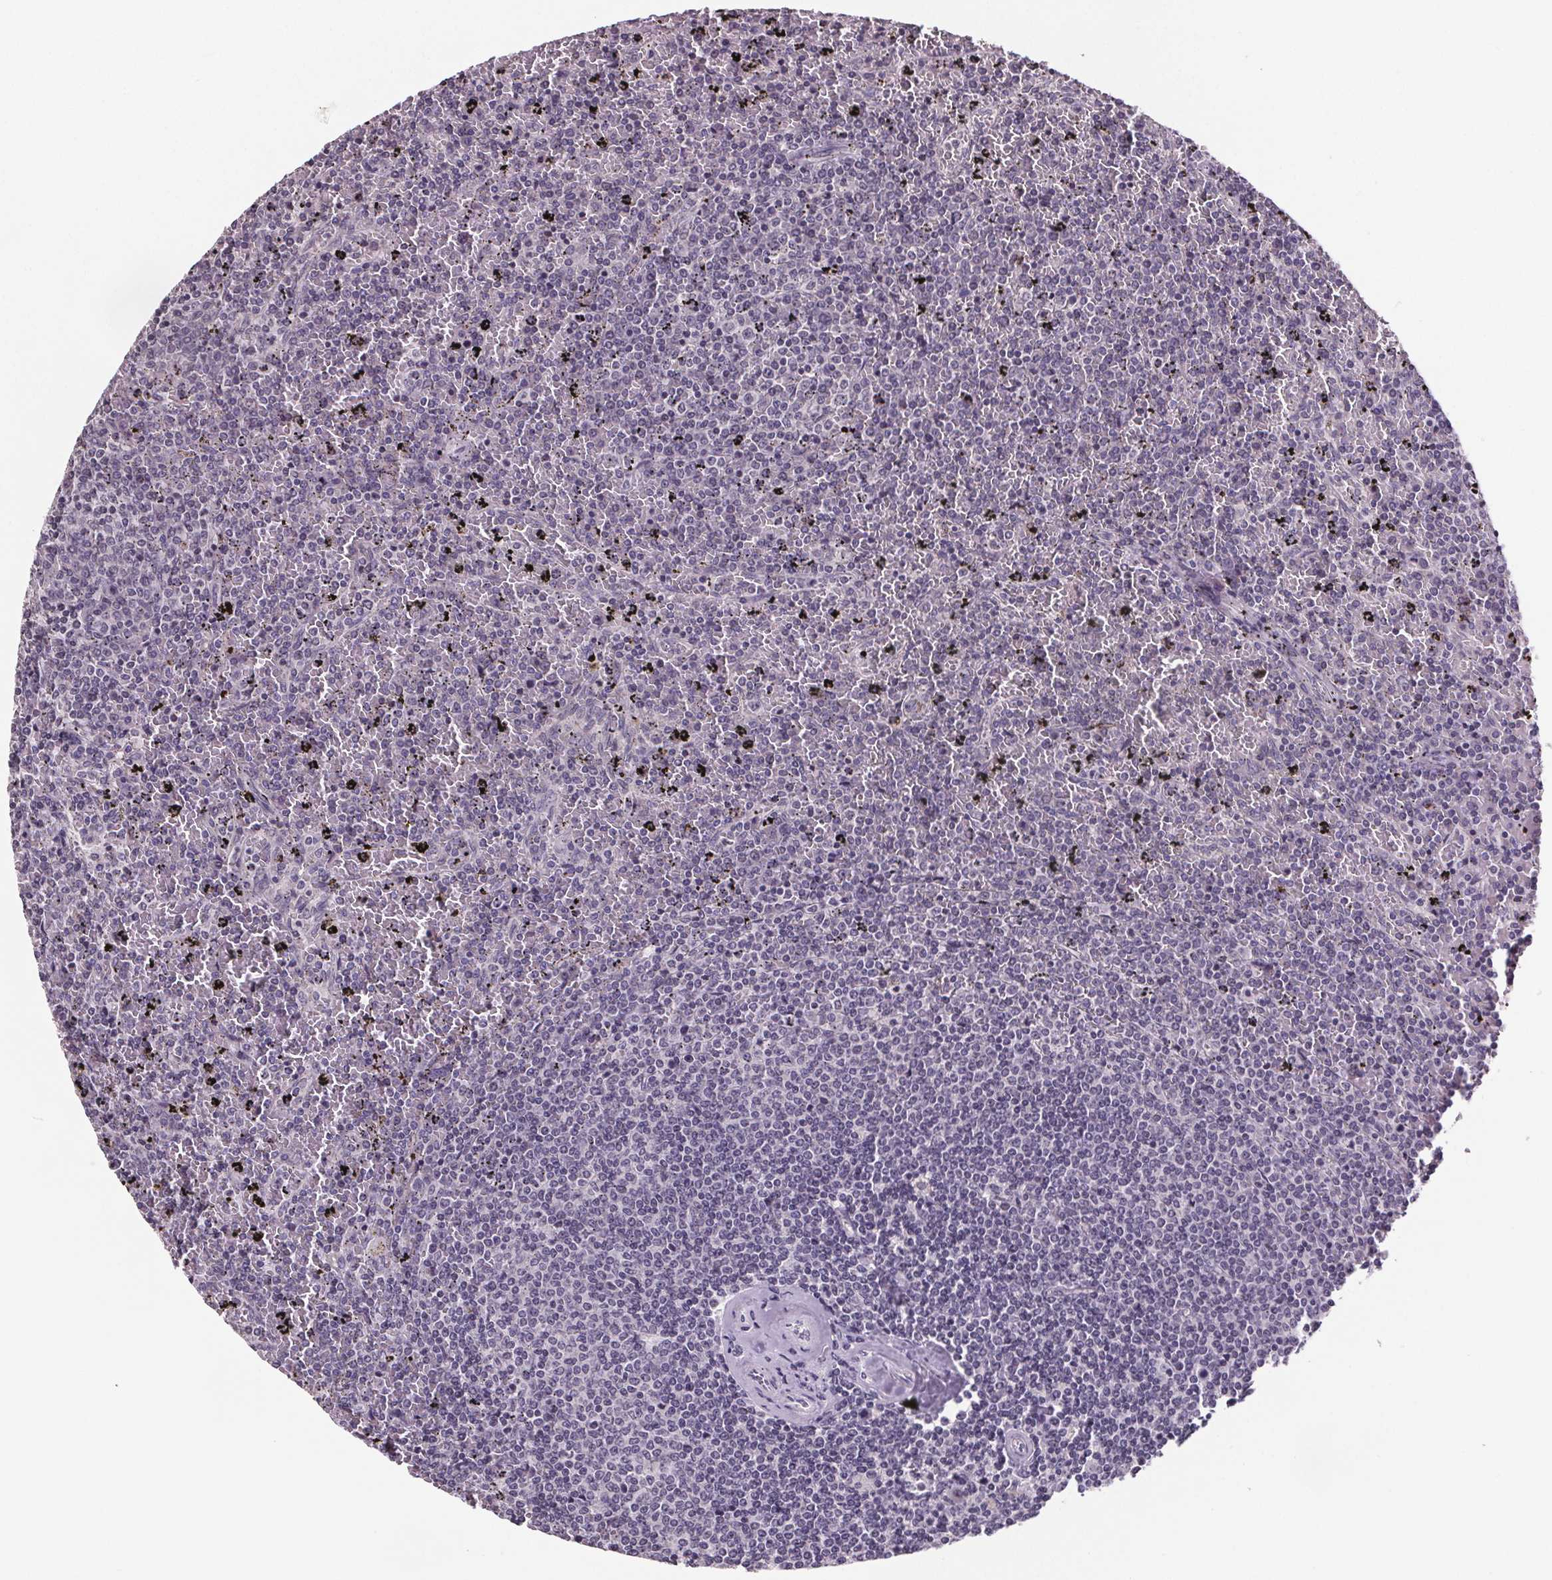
{"staining": {"intensity": "negative", "quantity": "none", "location": "none"}, "tissue": "lymphoma", "cell_type": "Tumor cells", "image_type": "cancer", "snomed": [{"axis": "morphology", "description": "Malignant lymphoma, non-Hodgkin's type, Low grade"}, {"axis": "topography", "description": "Spleen"}], "caption": "Tumor cells are negative for brown protein staining in lymphoma.", "gene": "NKX6-1", "patient": {"sex": "female", "age": 77}}